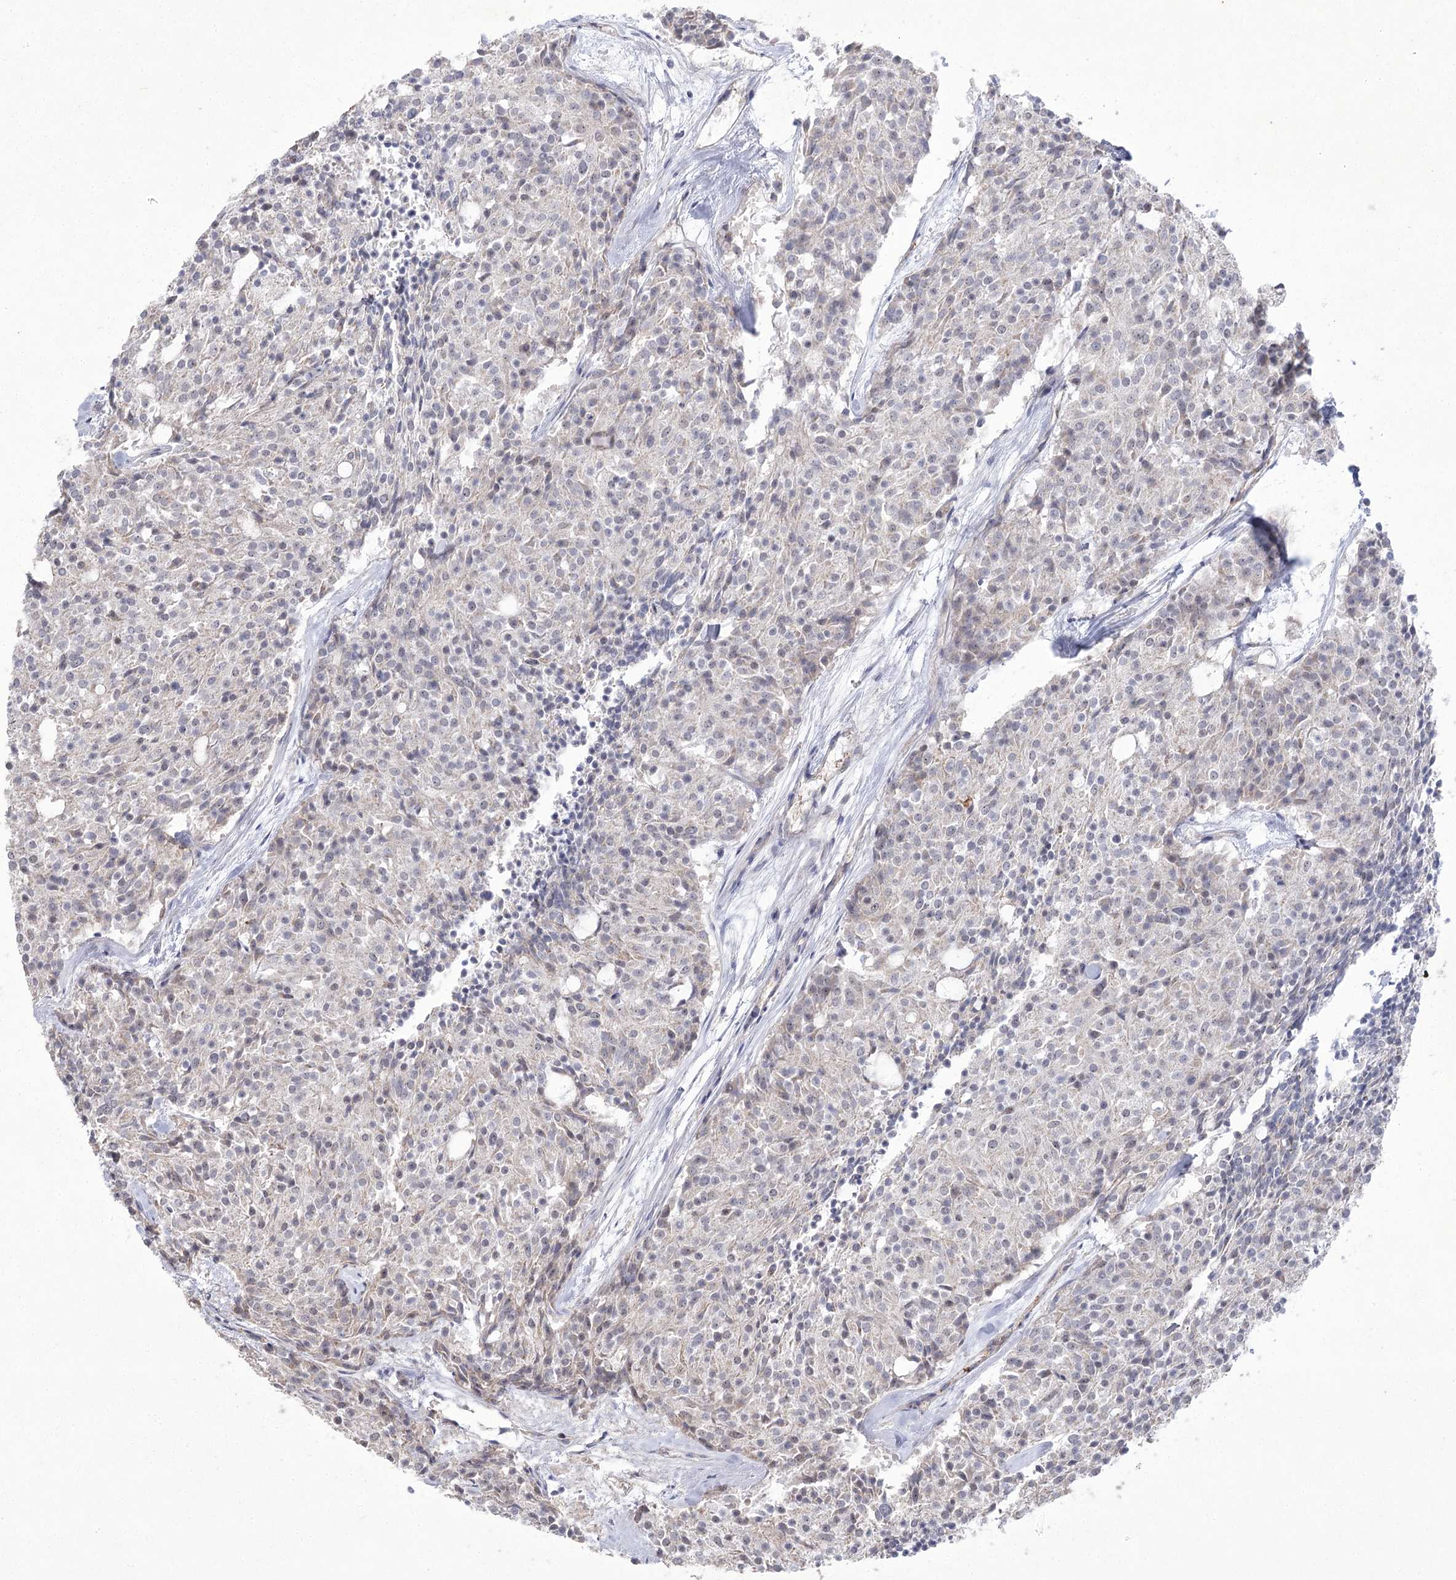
{"staining": {"intensity": "negative", "quantity": "none", "location": "none"}, "tissue": "carcinoid", "cell_type": "Tumor cells", "image_type": "cancer", "snomed": [{"axis": "morphology", "description": "Carcinoid, malignant, NOS"}, {"axis": "topography", "description": "Pancreas"}], "caption": "An image of human carcinoid (malignant) is negative for staining in tumor cells.", "gene": "AMTN", "patient": {"sex": "female", "age": 54}}